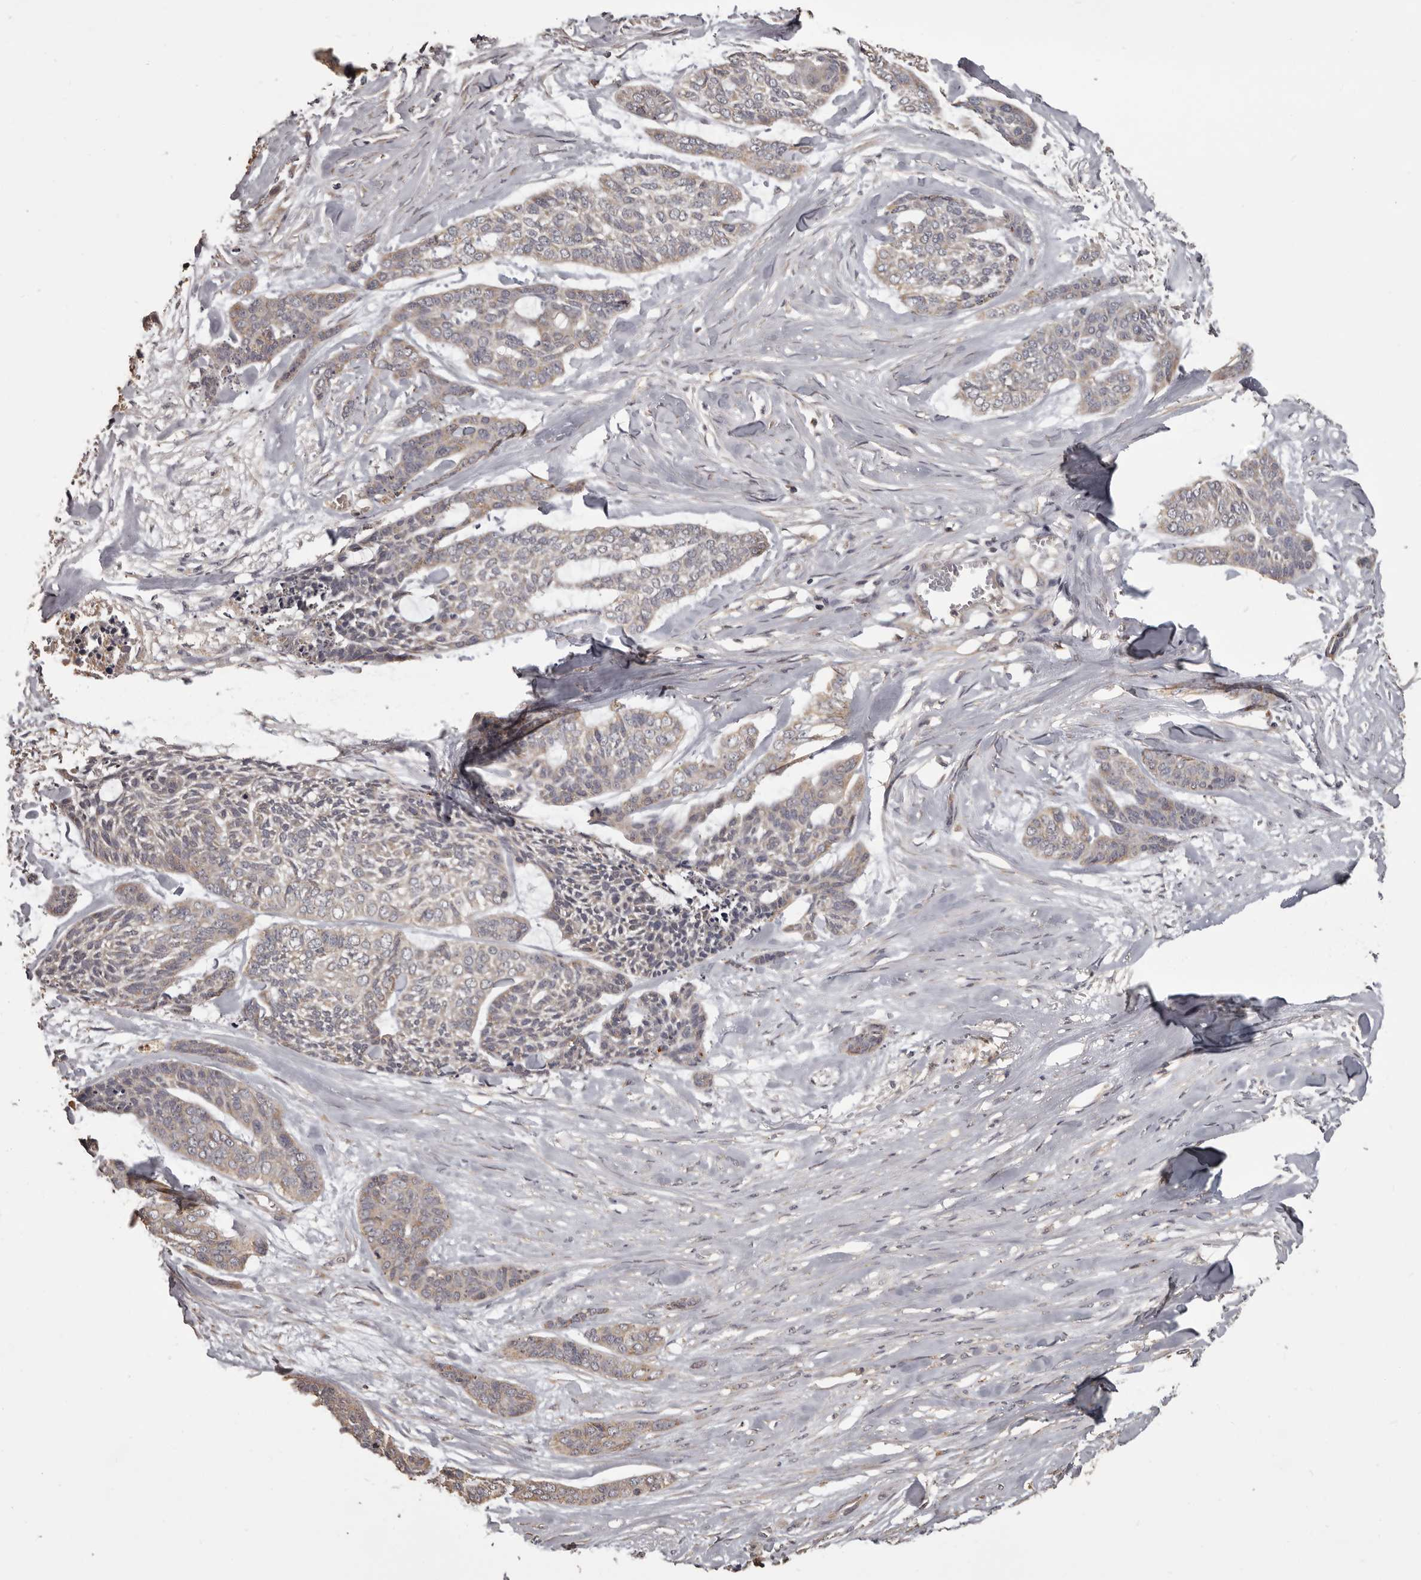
{"staining": {"intensity": "weak", "quantity": "<25%", "location": "cytoplasmic/membranous"}, "tissue": "skin cancer", "cell_type": "Tumor cells", "image_type": "cancer", "snomed": [{"axis": "morphology", "description": "Basal cell carcinoma"}, {"axis": "topography", "description": "Skin"}], "caption": "The immunohistochemistry (IHC) image has no significant positivity in tumor cells of basal cell carcinoma (skin) tissue.", "gene": "MGAT5", "patient": {"sex": "female", "age": 64}}